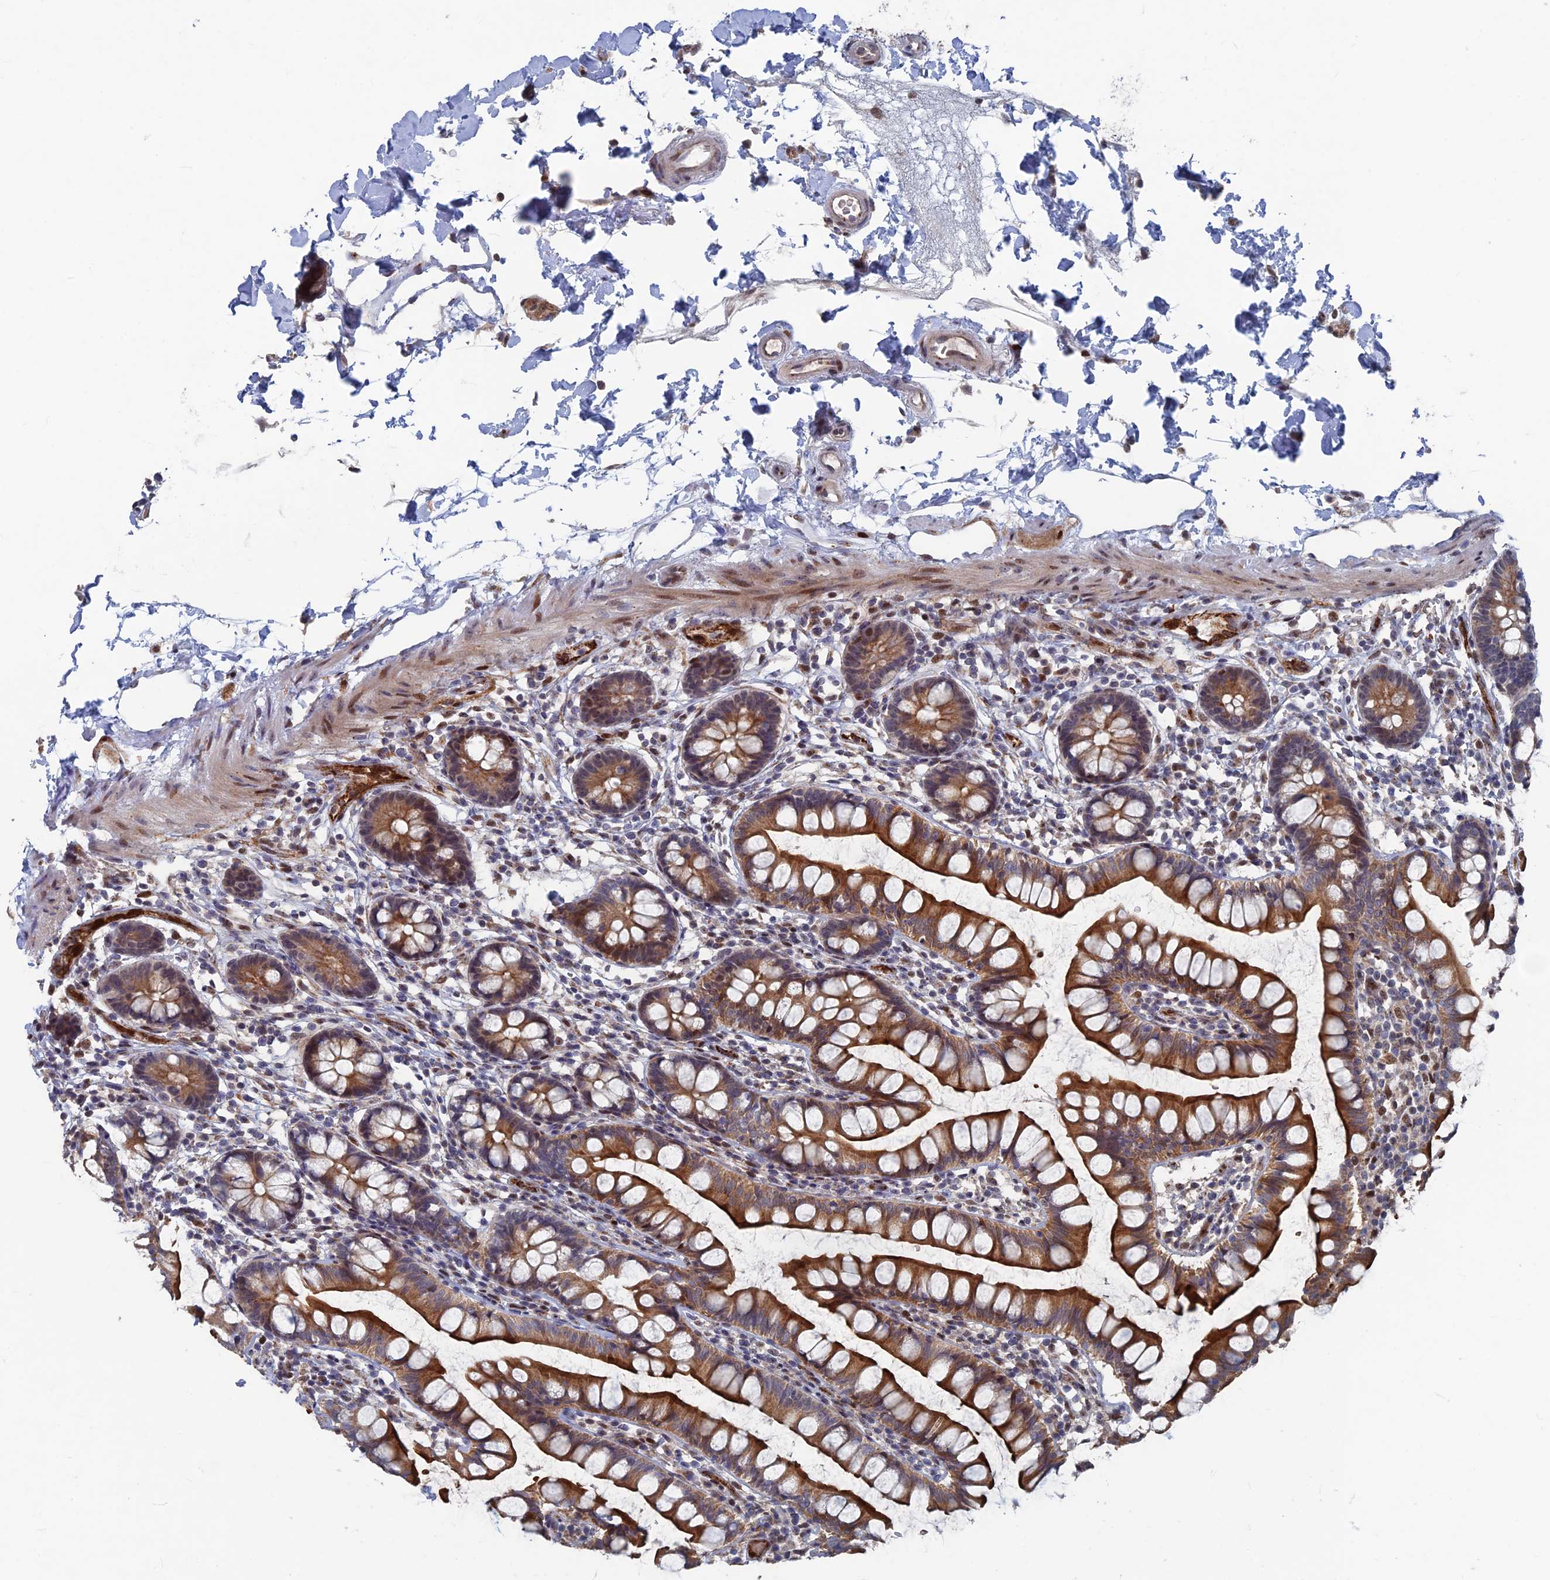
{"staining": {"intensity": "strong", "quantity": ">75%", "location": "cytoplasmic/membranous"}, "tissue": "small intestine", "cell_type": "Glandular cells", "image_type": "normal", "snomed": [{"axis": "morphology", "description": "Normal tissue, NOS"}, {"axis": "topography", "description": "Small intestine"}], "caption": "IHC micrograph of unremarkable small intestine: human small intestine stained using IHC displays high levels of strong protein expression localized specifically in the cytoplasmic/membranous of glandular cells, appearing as a cytoplasmic/membranous brown color.", "gene": "SH3D21", "patient": {"sex": "female", "age": 84}}